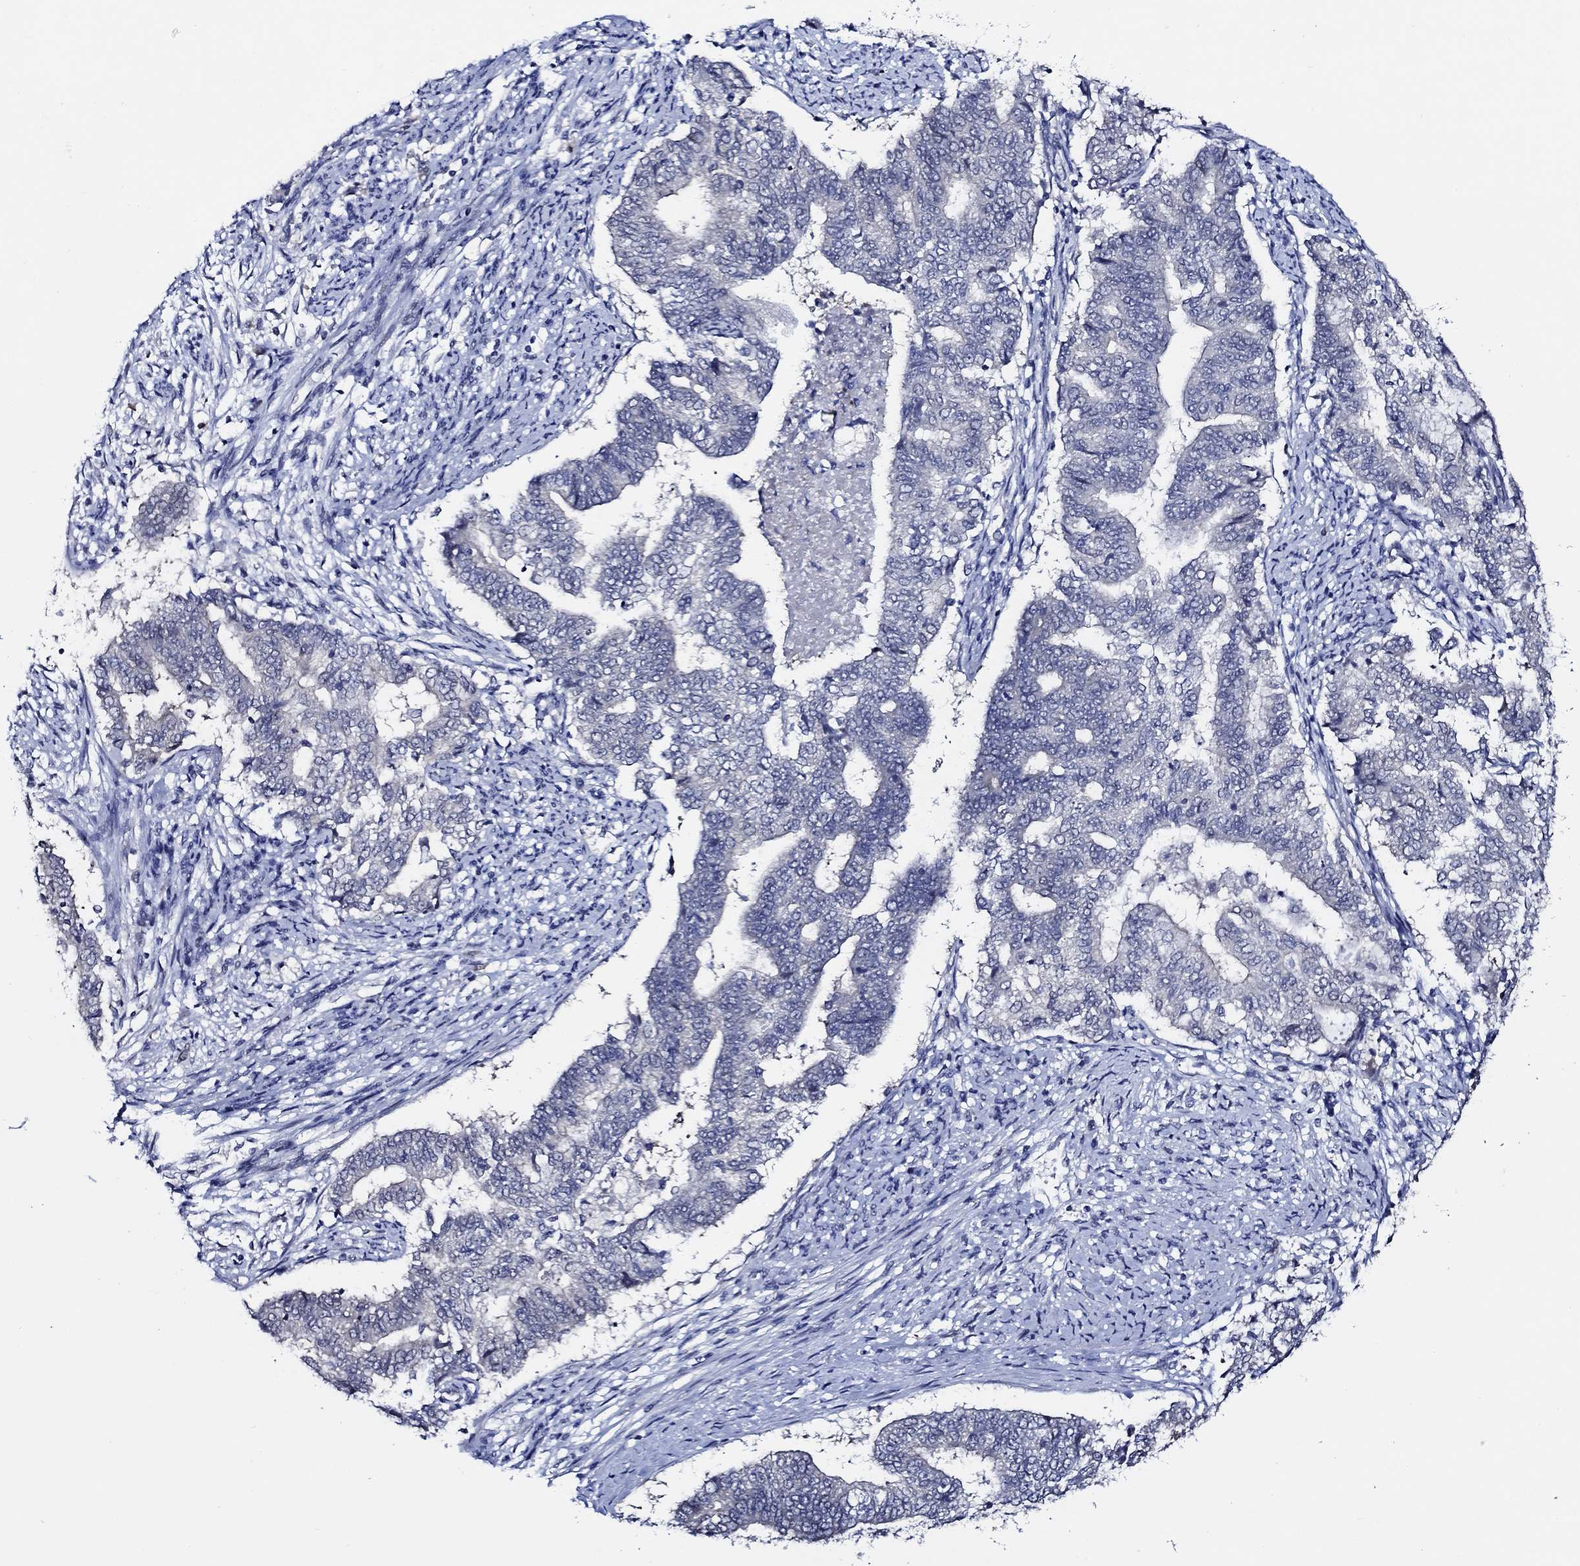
{"staining": {"intensity": "negative", "quantity": "none", "location": "none"}, "tissue": "endometrial cancer", "cell_type": "Tumor cells", "image_type": "cancer", "snomed": [{"axis": "morphology", "description": "Adenocarcinoma, NOS"}, {"axis": "topography", "description": "Endometrium"}], "caption": "Adenocarcinoma (endometrial) stained for a protein using immunohistochemistry shows no staining tumor cells.", "gene": "C8orf48", "patient": {"sex": "female", "age": 65}}